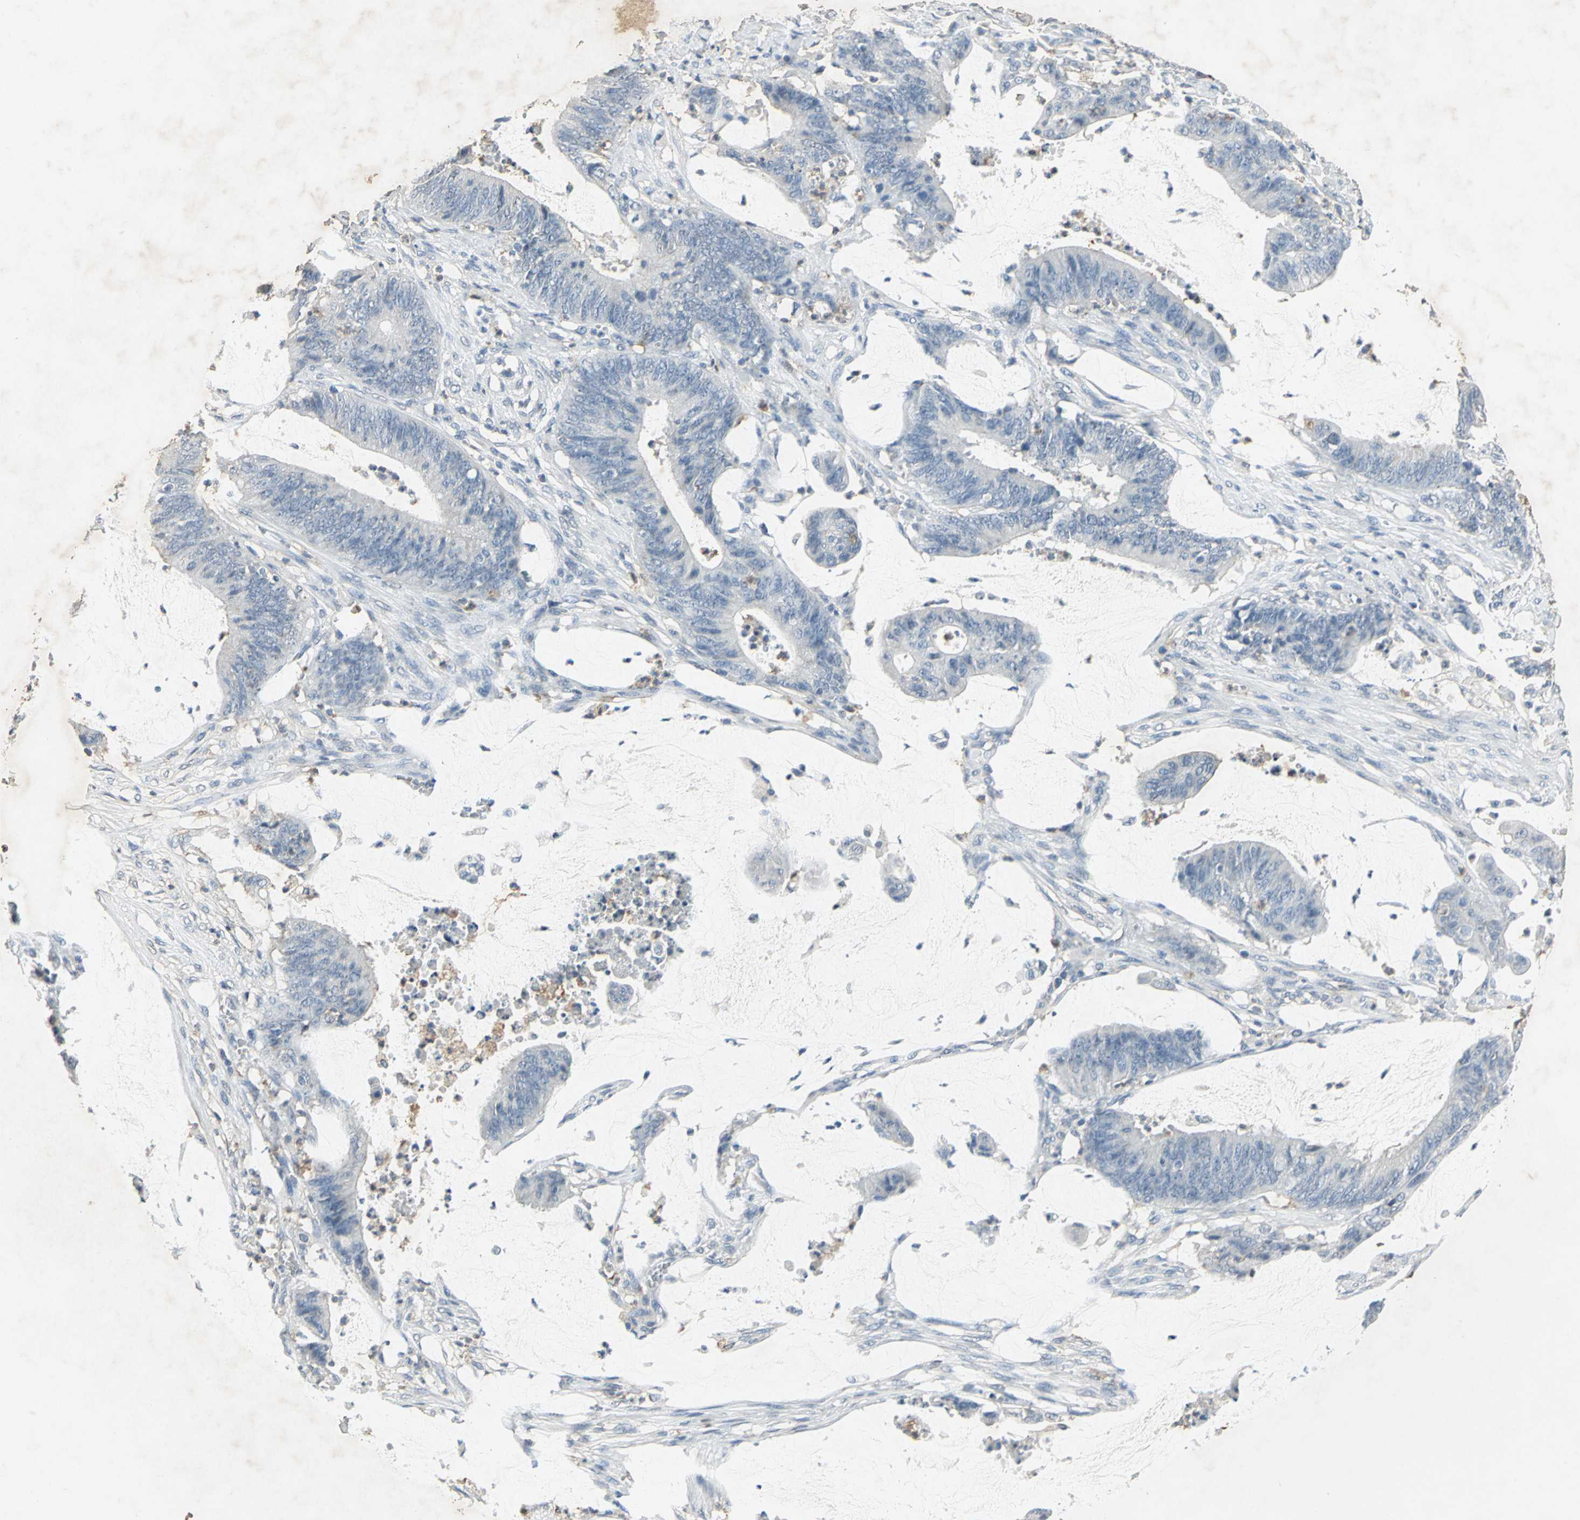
{"staining": {"intensity": "negative", "quantity": "none", "location": "none"}, "tissue": "colorectal cancer", "cell_type": "Tumor cells", "image_type": "cancer", "snomed": [{"axis": "morphology", "description": "Adenocarcinoma, NOS"}, {"axis": "topography", "description": "Rectum"}], "caption": "Tumor cells show no significant protein positivity in colorectal adenocarcinoma.", "gene": "CAMK2B", "patient": {"sex": "female", "age": 66}}